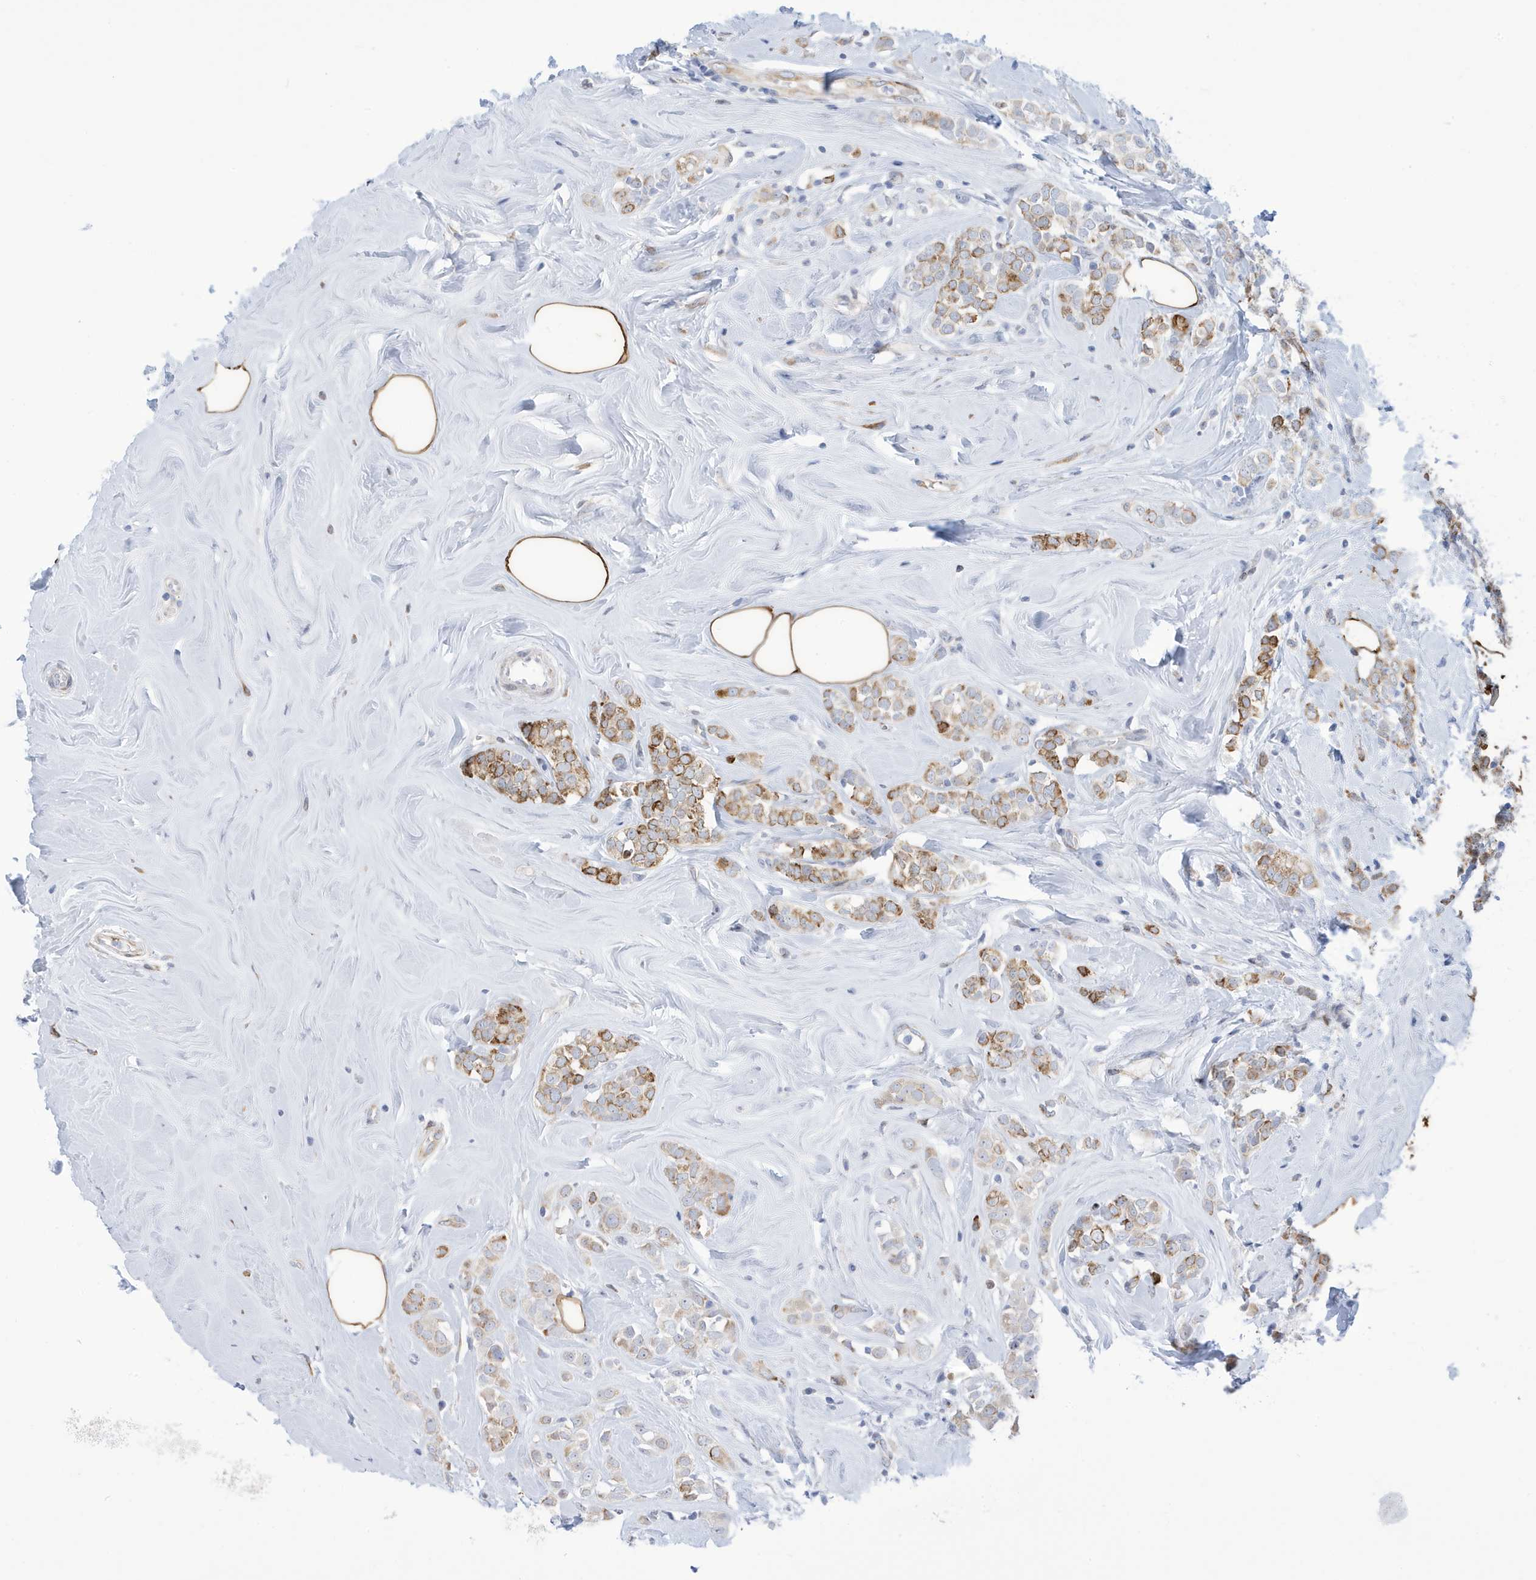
{"staining": {"intensity": "moderate", "quantity": ">75%", "location": "cytoplasmic/membranous"}, "tissue": "breast cancer", "cell_type": "Tumor cells", "image_type": "cancer", "snomed": [{"axis": "morphology", "description": "Lobular carcinoma"}, {"axis": "topography", "description": "Breast"}], "caption": "Approximately >75% of tumor cells in breast lobular carcinoma display moderate cytoplasmic/membranous protein expression as visualized by brown immunohistochemical staining.", "gene": "SEMA3F", "patient": {"sex": "female", "age": 47}}